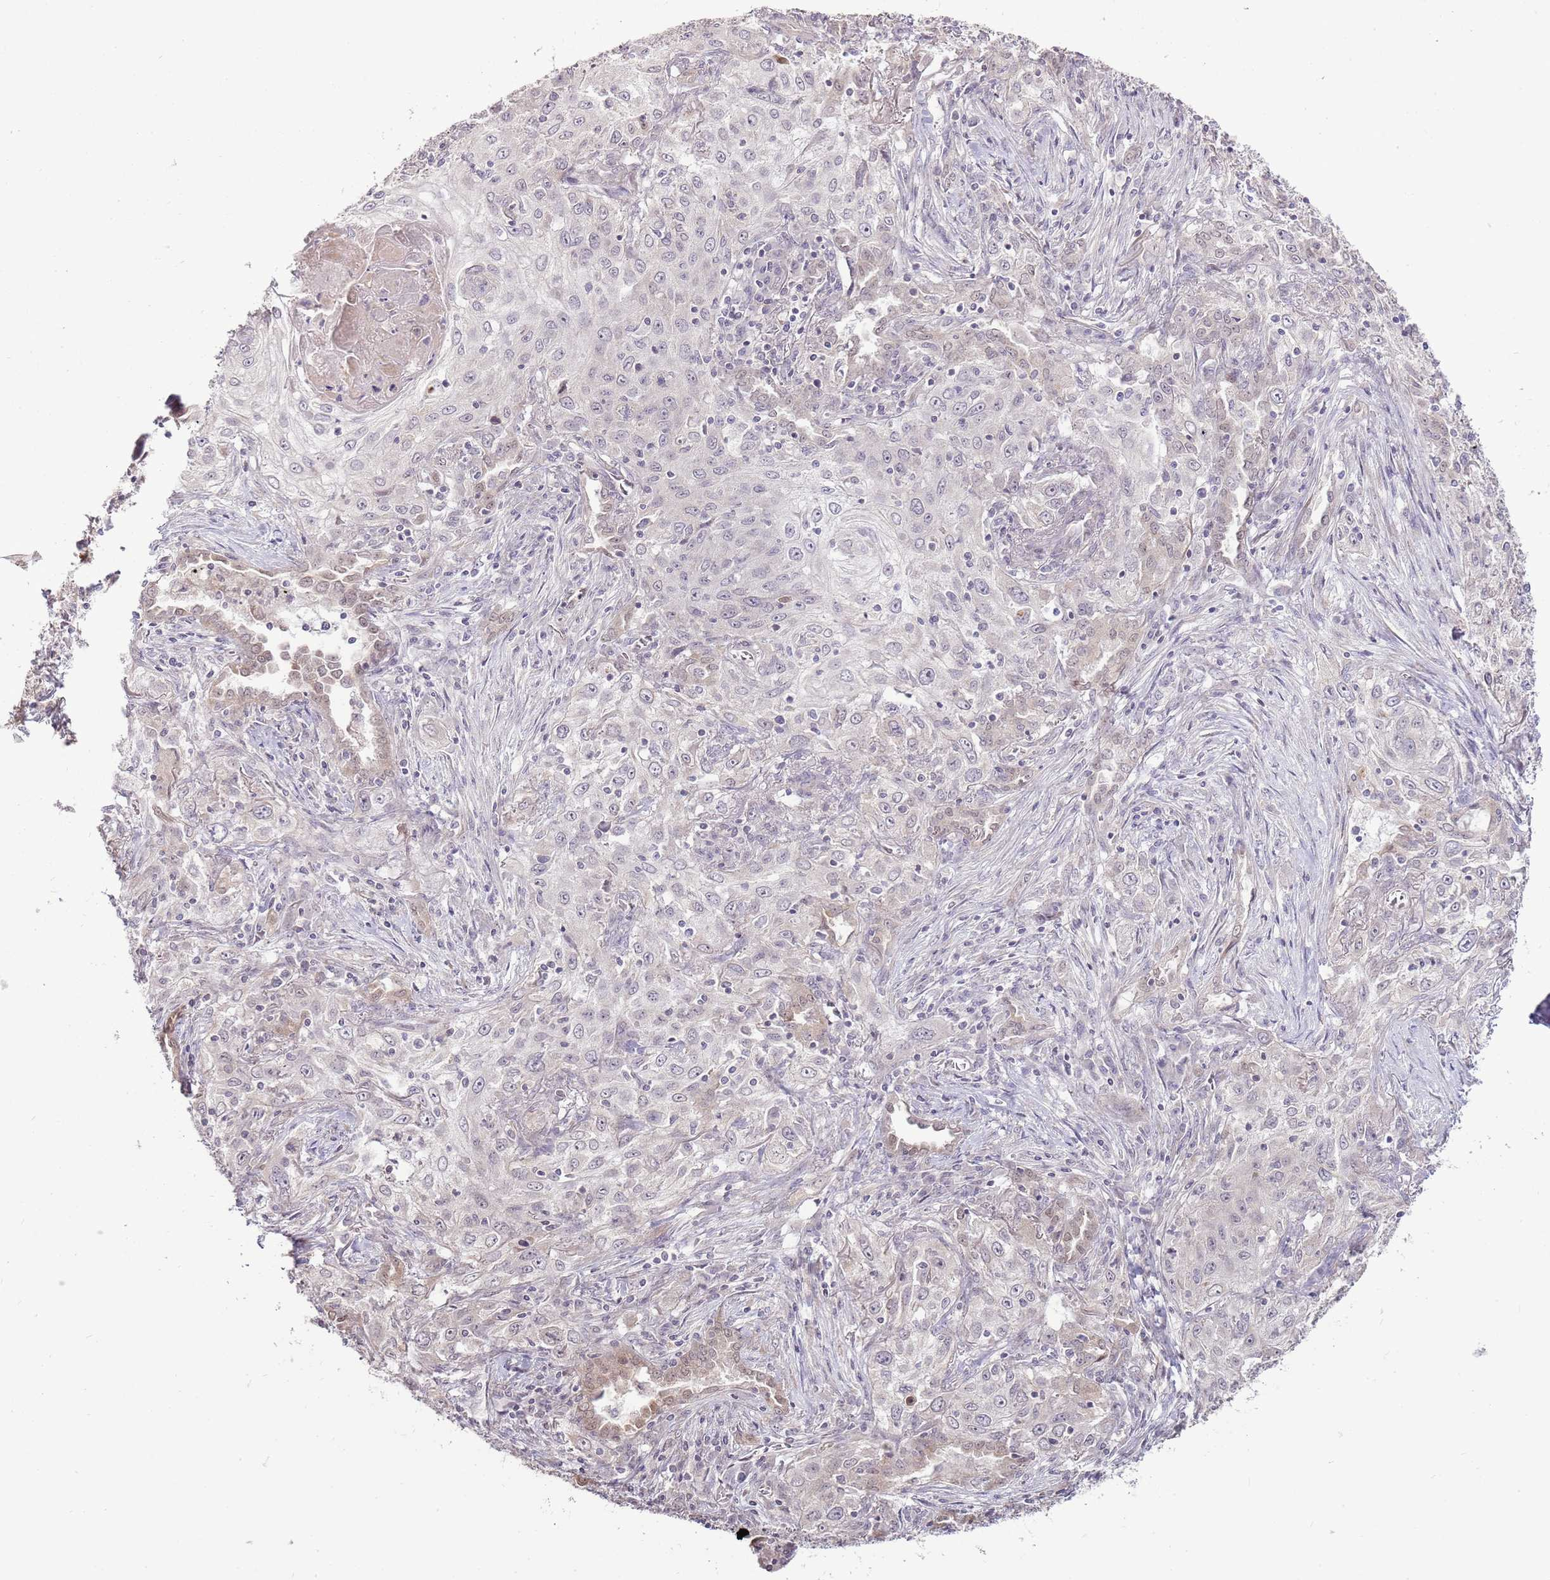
{"staining": {"intensity": "negative", "quantity": "none", "location": "none"}, "tissue": "lung cancer", "cell_type": "Tumor cells", "image_type": "cancer", "snomed": [{"axis": "morphology", "description": "Squamous cell carcinoma, NOS"}, {"axis": "topography", "description": "Lung"}], "caption": "Micrograph shows no significant protein expression in tumor cells of lung cancer (squamous cell carcinoma).", "gene": "UGGT2", "patient": {"sex": "female", "age": 69}}